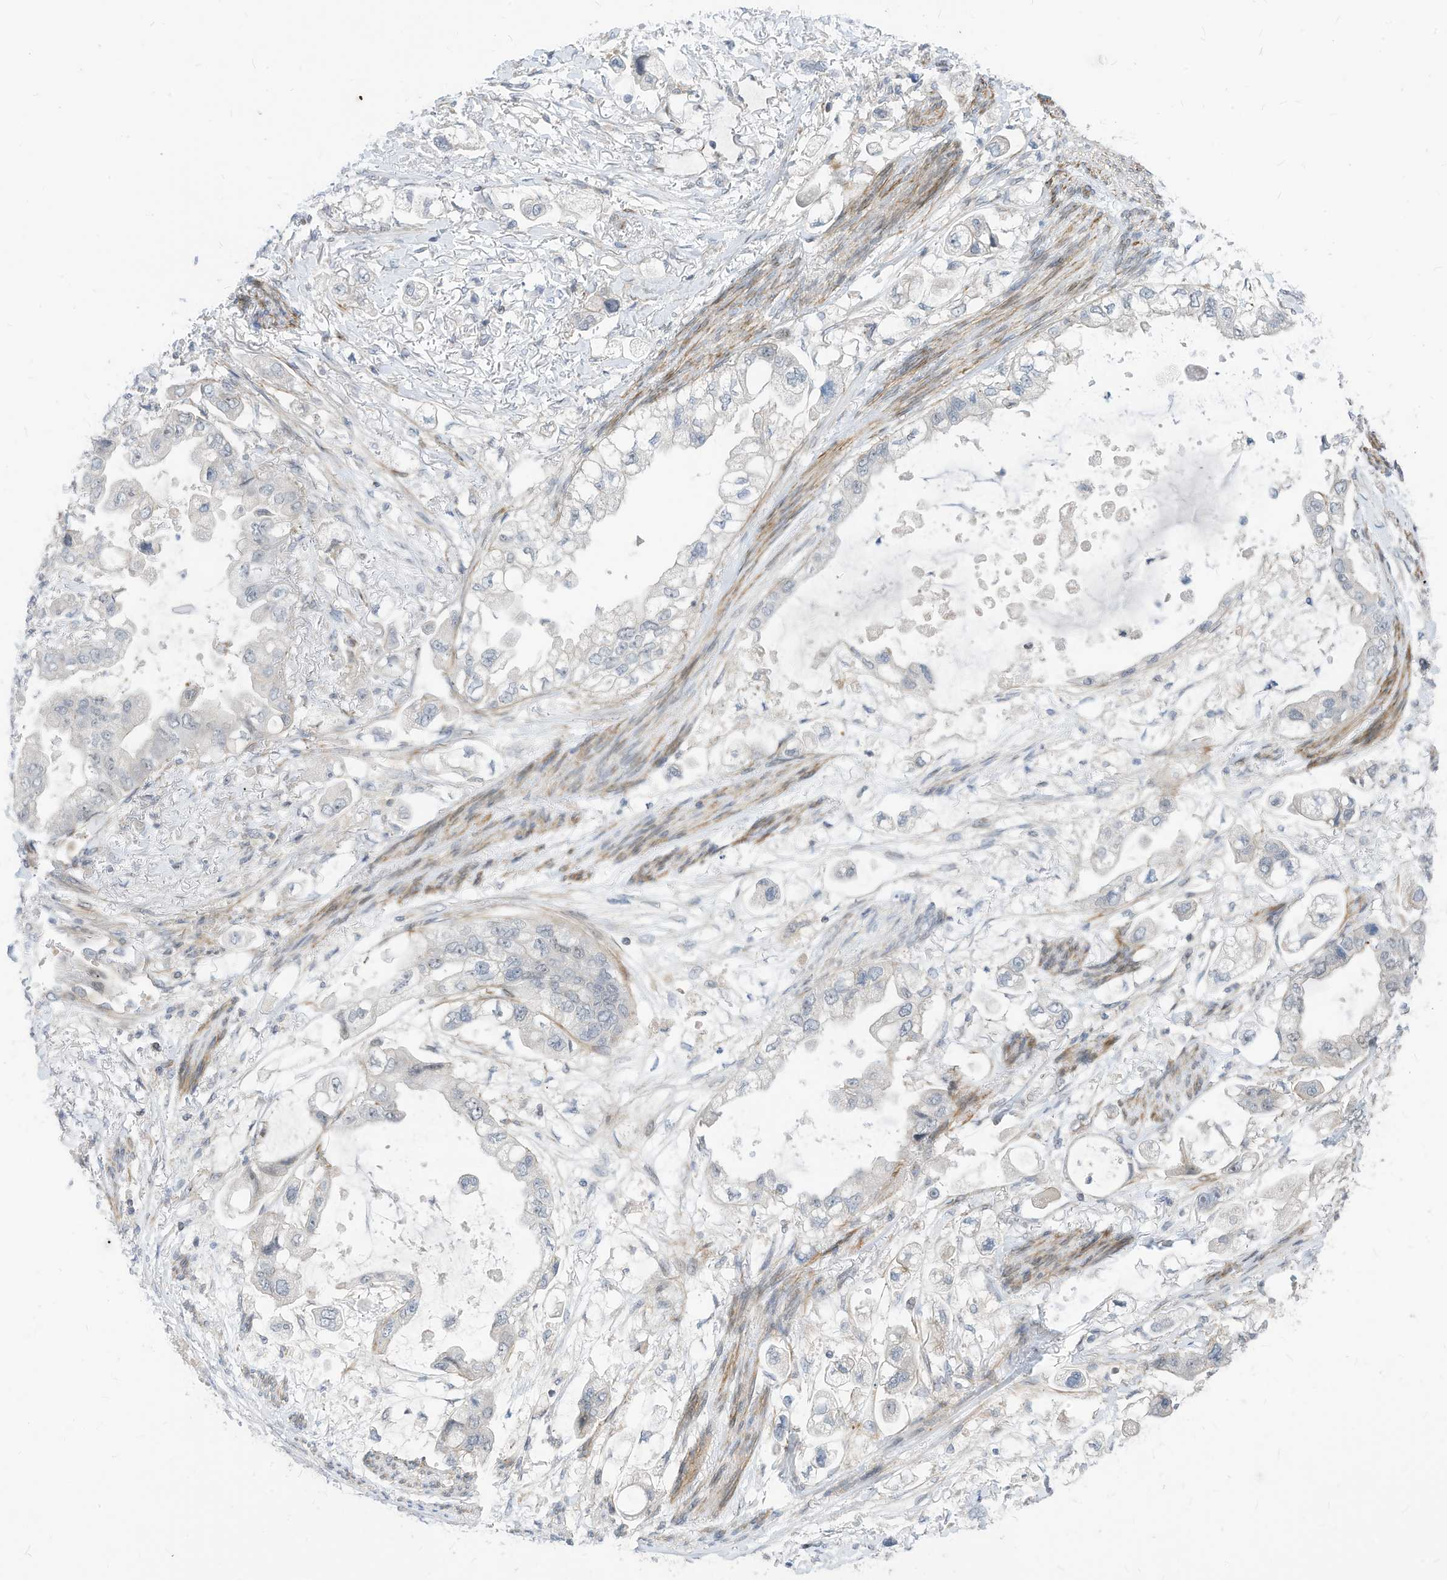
{"staining": {"intensity": "negative", "quantity": "none", "location": "none"}, "tissue": "stomach cancer", "cell_type": "Tumor cells", "image_type": "cancer", "snomed": [{"axis": "morphology", "description": "Adenocarcinoma, NOS"}, {"axis": "topography", "description": "Stomach"}], "caption": "This image is of stomach adenocarcinoma stained with immunohistochemistry (IHC) to label a protein in brown with the nuclei are counter-stained blue. There is no expression in tumor cells.", "gene": "GPATCH3", "patient": {"sex": "male", "age": 62}}